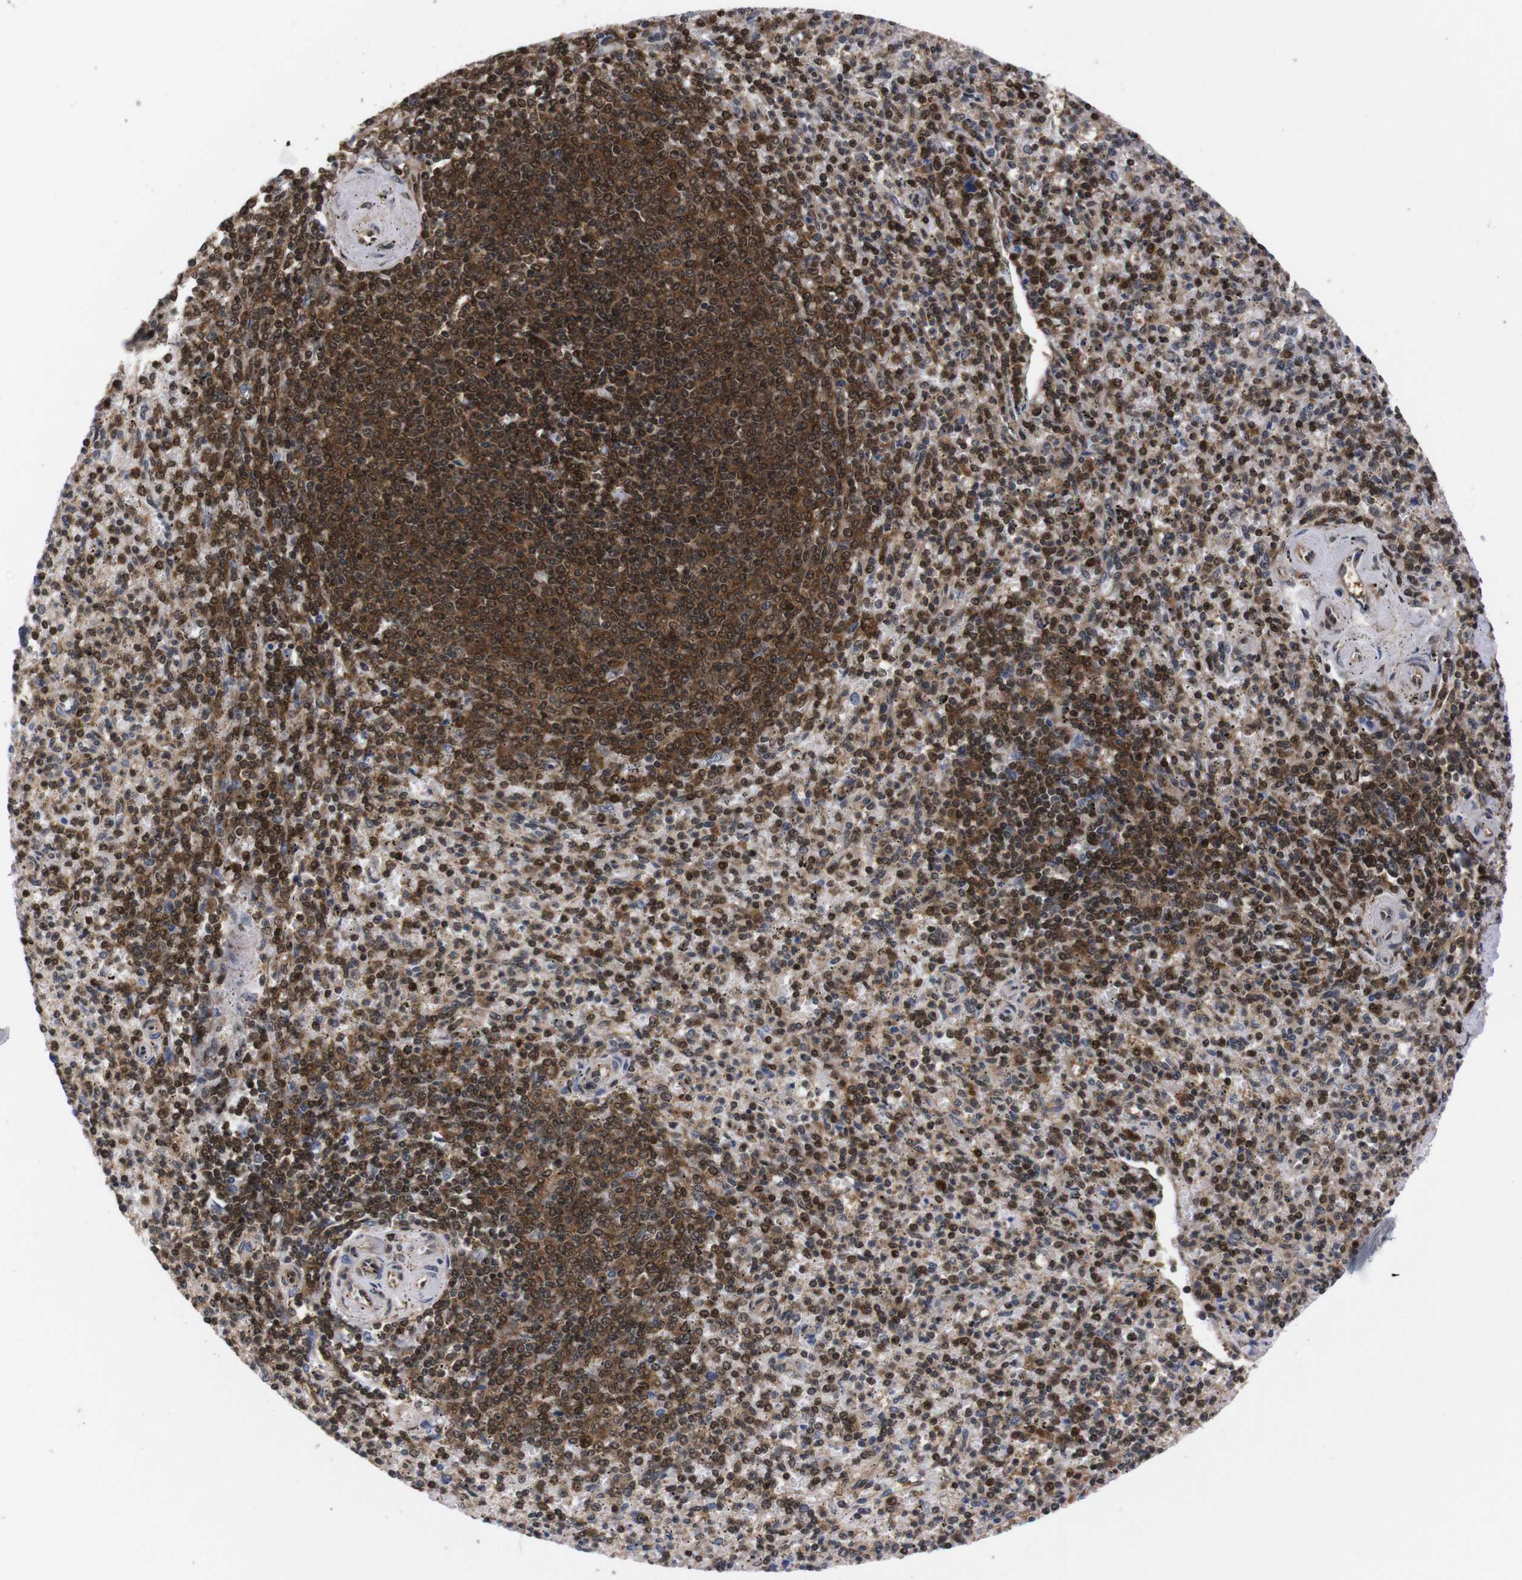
{"staining": {"intensity": "moderate", "quantity": "25%-75%", "location": "nuclear"}, "tissue": "spleen", "cell_type": "Cells in red pulp", "image_type": "normal", "snomed": [{"axis": "morphology", "description": "Normal tissue, NOS"}, {"axis": "topography", "description": "Spleen"}], "caption": "Immunohistochemical staining of normal spleen demonstrates moderate nuclear protein positivity in approximately 25%-75% of cells in red pulp. (Stains: DAB in brown, nuclei in blue, Microscopy: brightfield microscopy at high magnification).", "gene": "UBQLN2", "patient": {"sex": "male", "age": 72}}